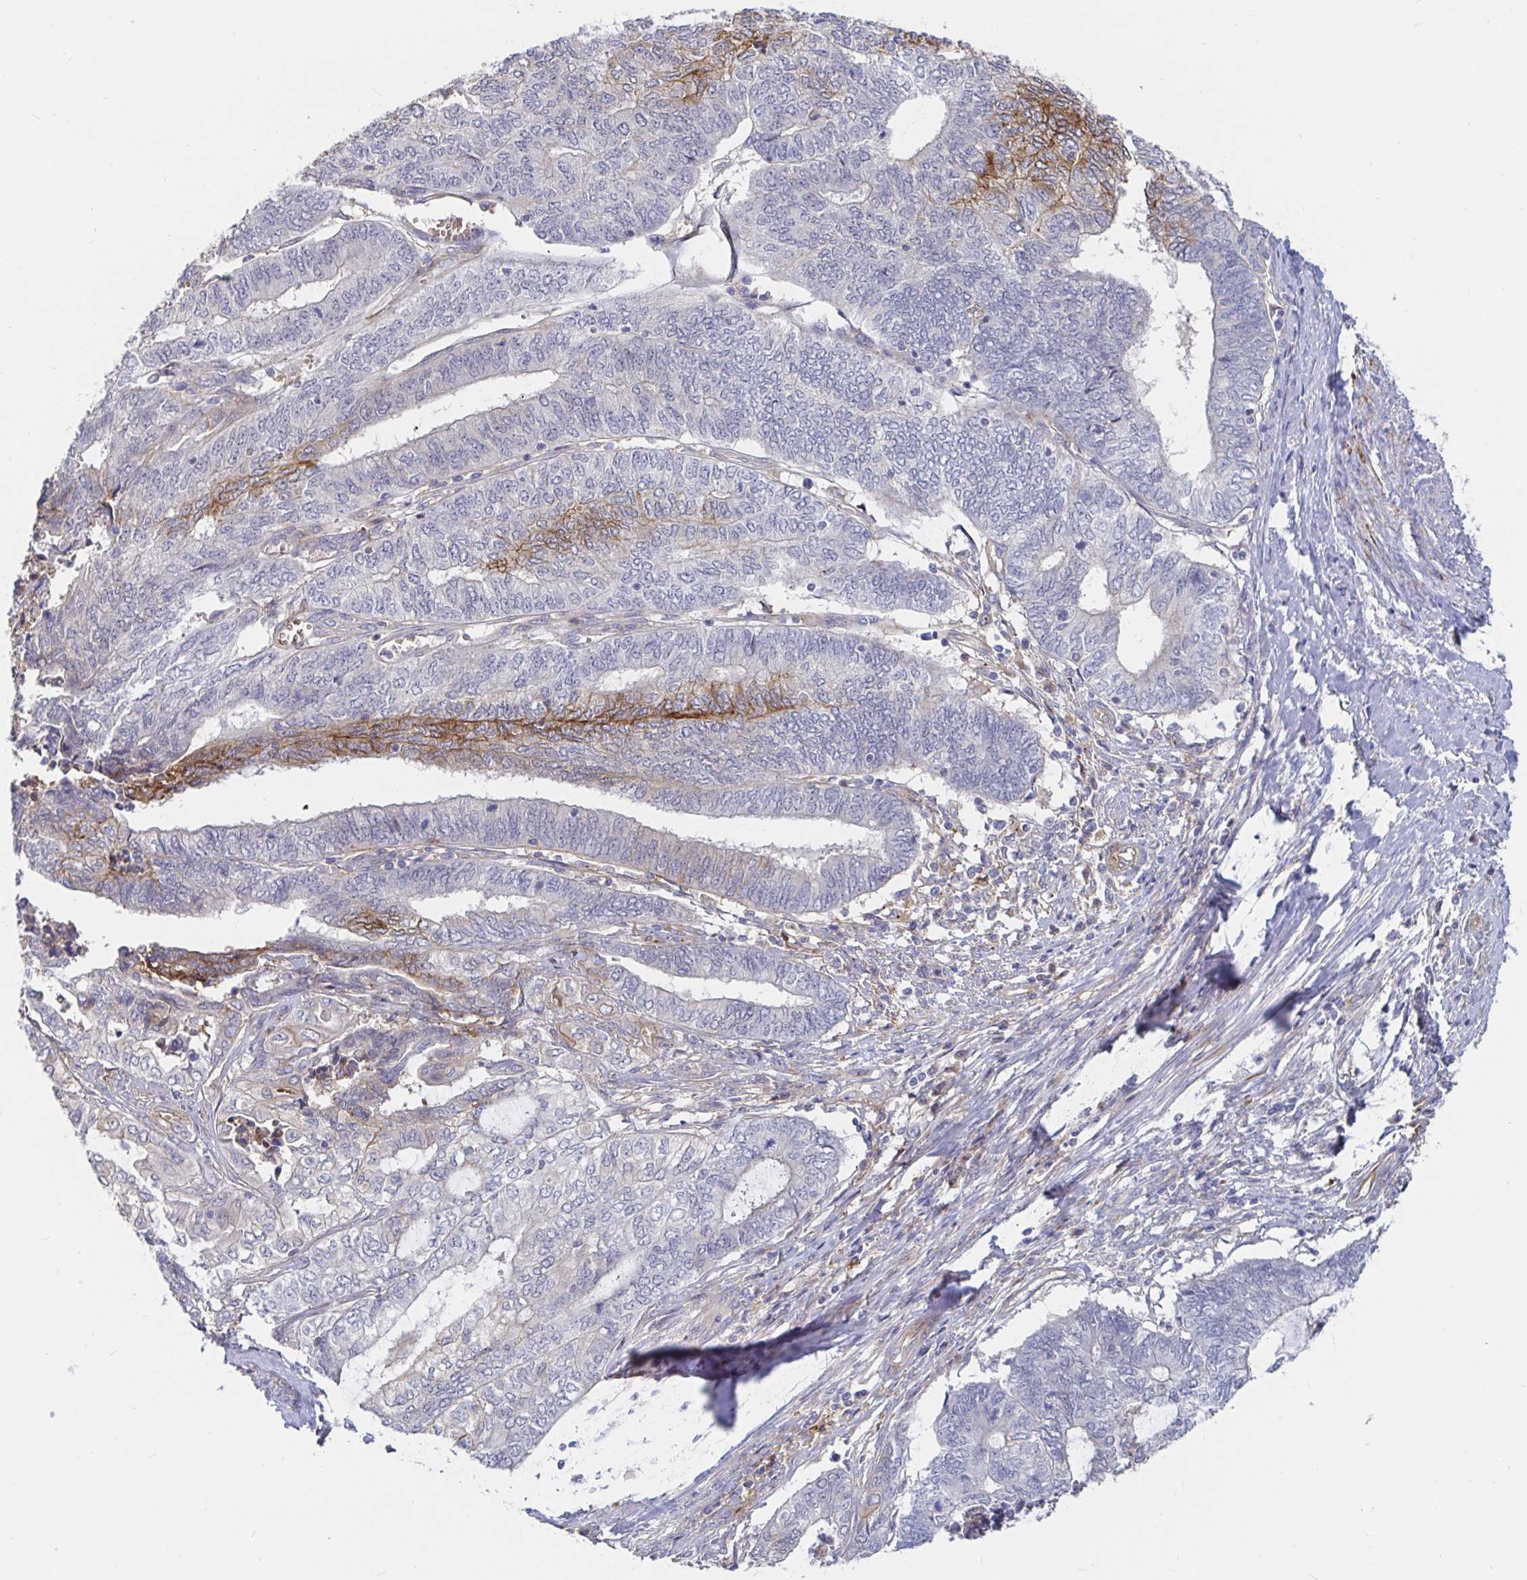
{"staining": {"intensity": "weak", "quantity": "<25%", "location": "cytoplasmic/membranous"}, "tissue": "endometrial cancer", "cell_type": "Tumor cells", "image_type": "cancer", "snomed": [{"axis": "morphology", "description": "Adenocarcinoma, NOS"}, {"axis": "topography", "description": "Uterus"}, {"axis": "topography", "description": "Endometrium"}], "caption": "DAB immunohistochemical staining of human endometrial adenocarcinoma demonstrates no significant positivity in tumor cells.", "gene": "KCTD19", "patient": {"sex": "female", "age": 70}}